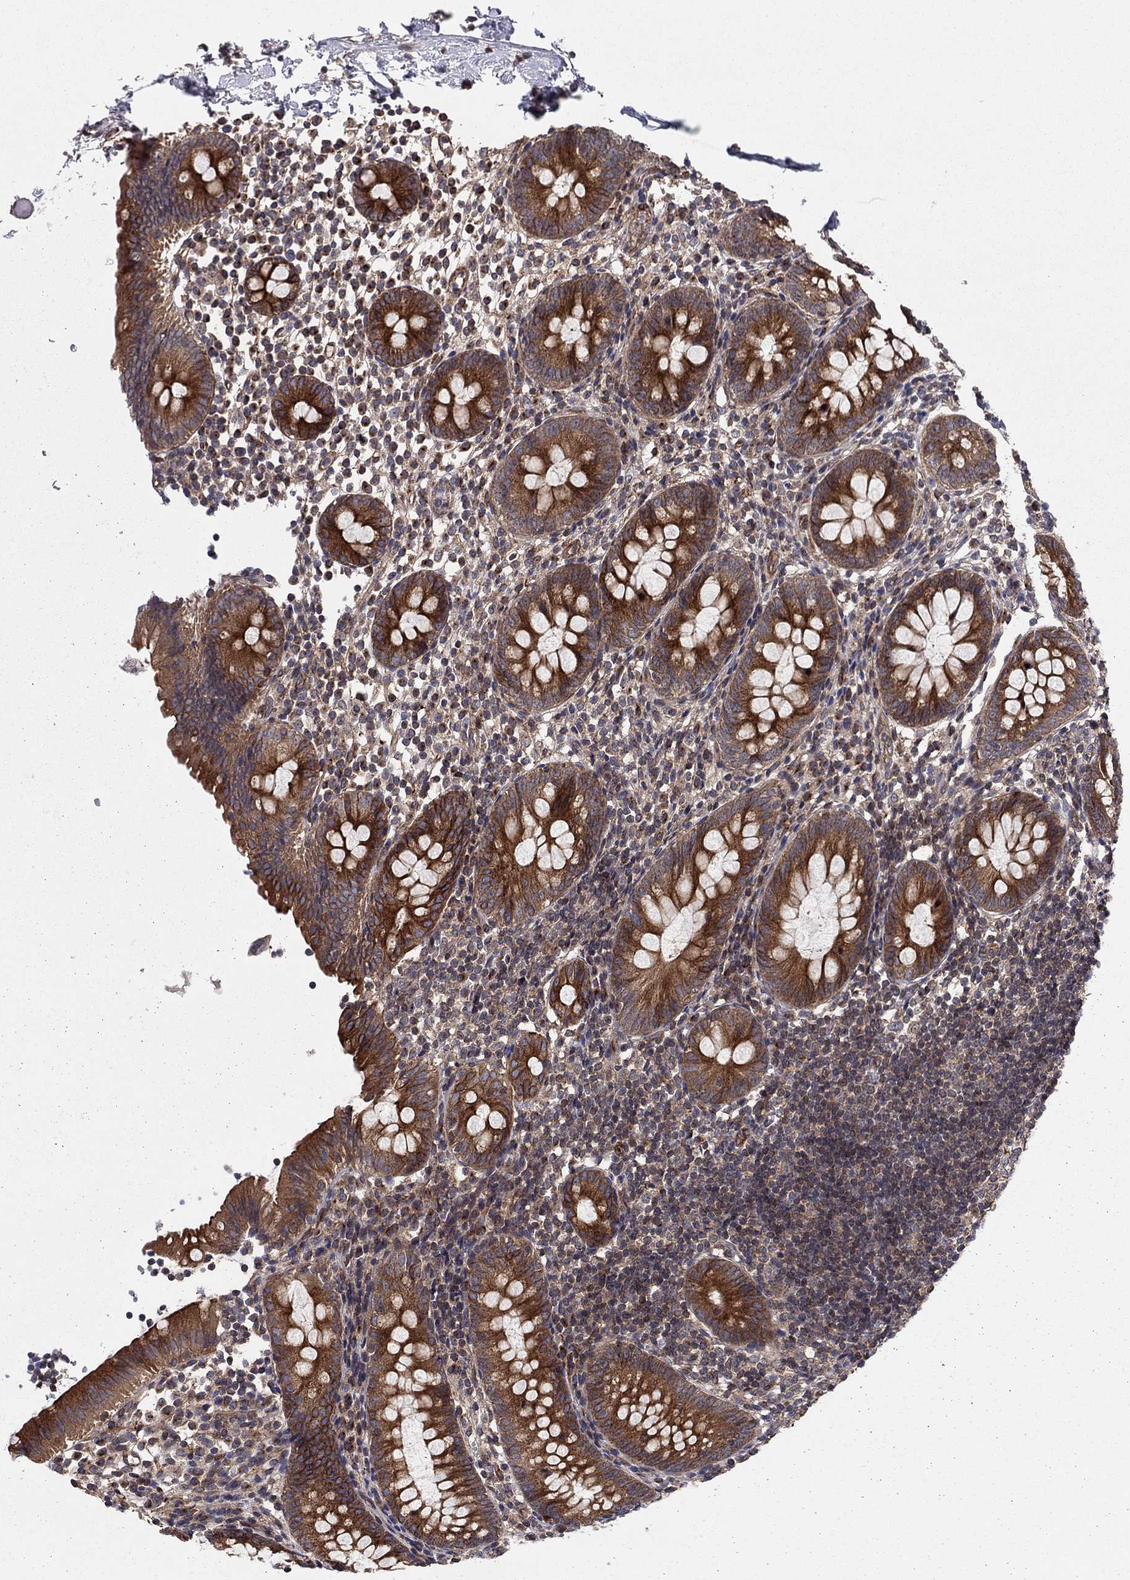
{"staining": {"intensity": "strong", "quantity": ">75%", "location": "cytoplasmic/membranous"}, "tissue": "appendix", "cell_type": "Glandular cells", "image_type": "normal", "snomed": [{"axis": "morphology", "description": "Normal tissue, NOS"}, {"axis": "topography", "description": "Appendix"}], "caption": "Immunohistochemical staining of benign human appendix reveals high levels of strong cytoplasmic/membranous positivity in approximately >75% of glandular cells. The protein is shown in brown color, while the nuclei are stained blue.", "gene": "BMERB1", "patient": {"sex": "female", "age": 40}}